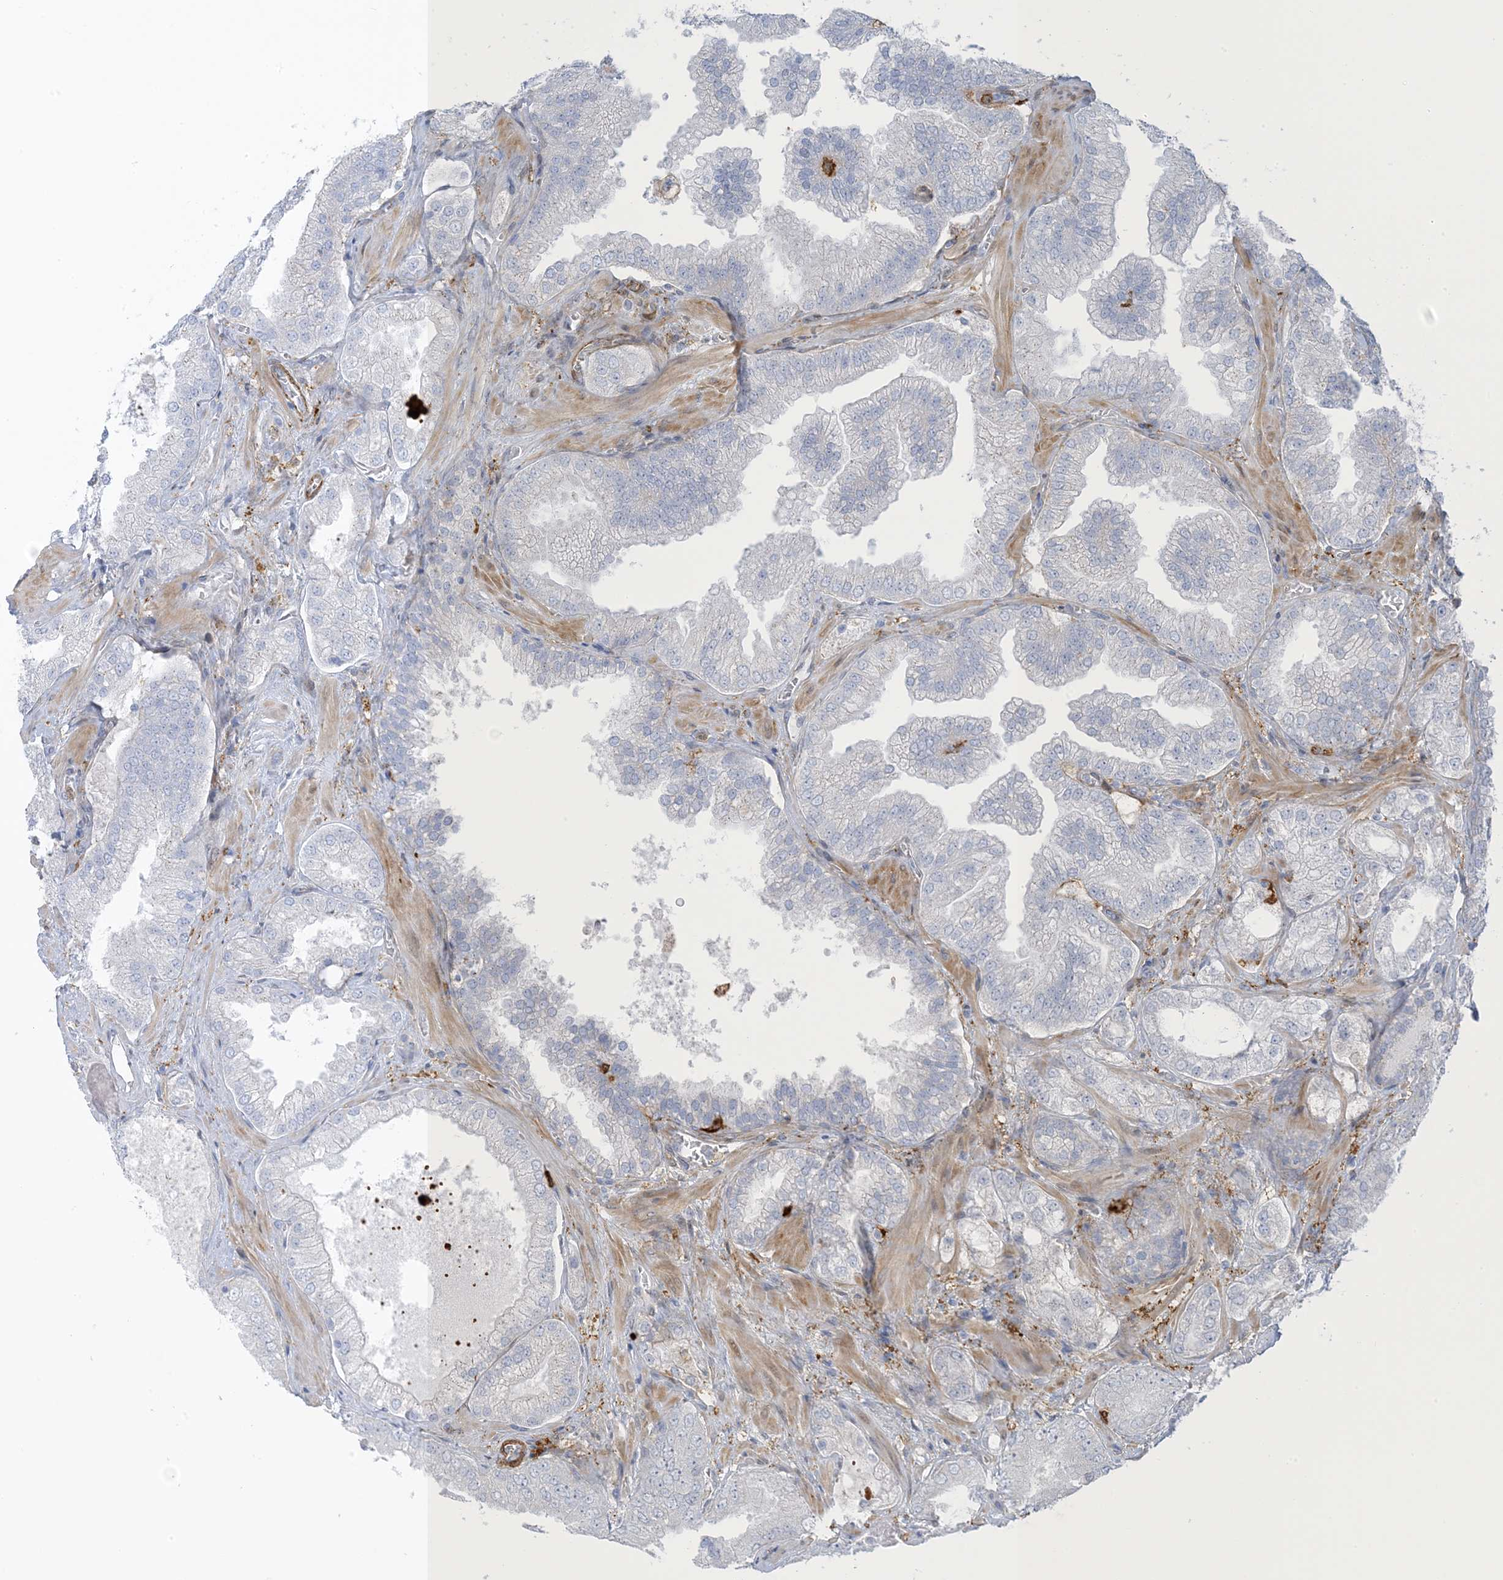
{"staining": {"intensity": "negative", "quantity": "none", "location": "none"}, "tissue": "prostate cancer", "cell_type": "Tumor cells", "image_type": "cancer", "snomed": [{"axis": "morphology", "description": "Adenocarcinoma, High grade"}, {"axis": "topography", "description": "Prostate"}], "caption": "An IHC histopathology image of prostate adenocarcinoma (high-grade) is shown. There is no staining in tumor cells of prostate adenocarcinoma (high-grade).", "gene": "ICMT", "patient": {"sex": "male", "age": 58}}